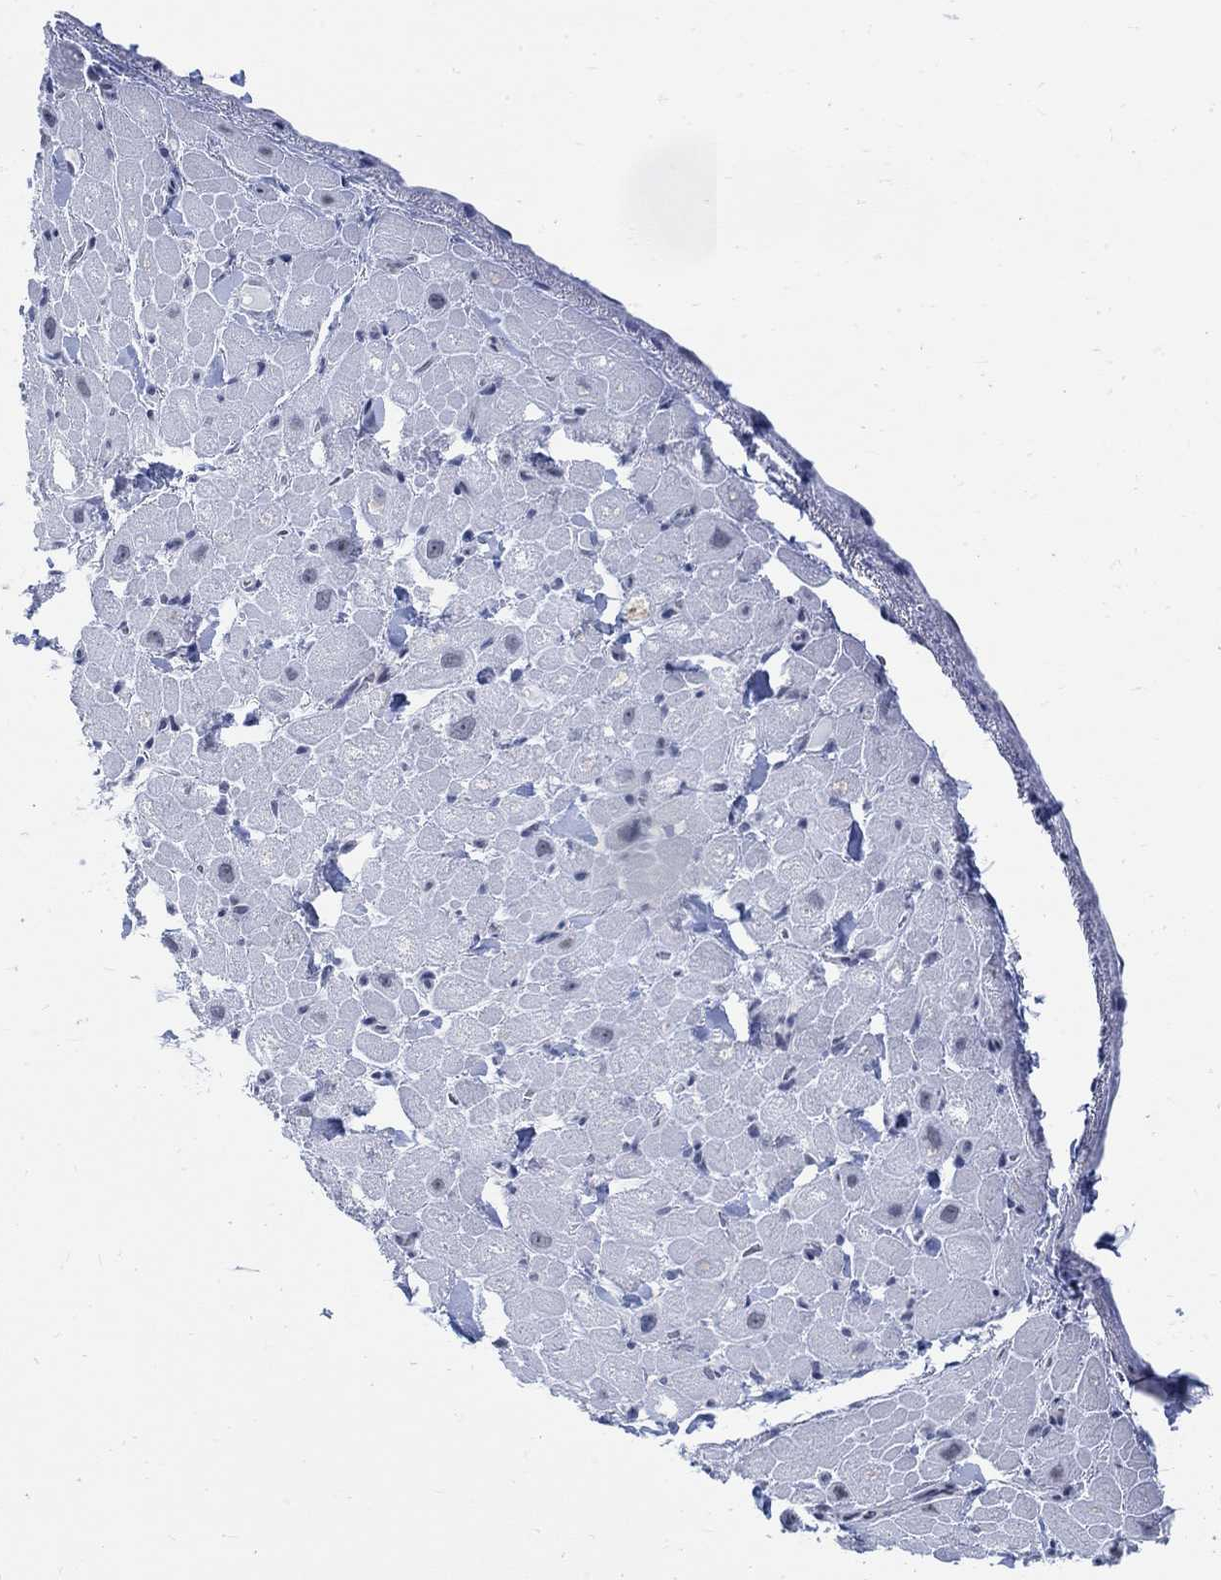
{"staining": {"intensity": "negative", "quantity": "none", "location": "none"}, "tissue": "heart muscle", "cell_type": "Cardiomyocytes", "image_type": "normal", "snomed": [{"axis": "morphology", "description": "Normal tissue, NOS"}, {"axis": "topography", "description": "Heart"}], "caption": "IHC image of benign human heart muscle stained for a protein (brown), which exhibits no staining in cardiomyocytes.", "gene": "DLK1", "patient": {"sex": "male", "age": 60}}